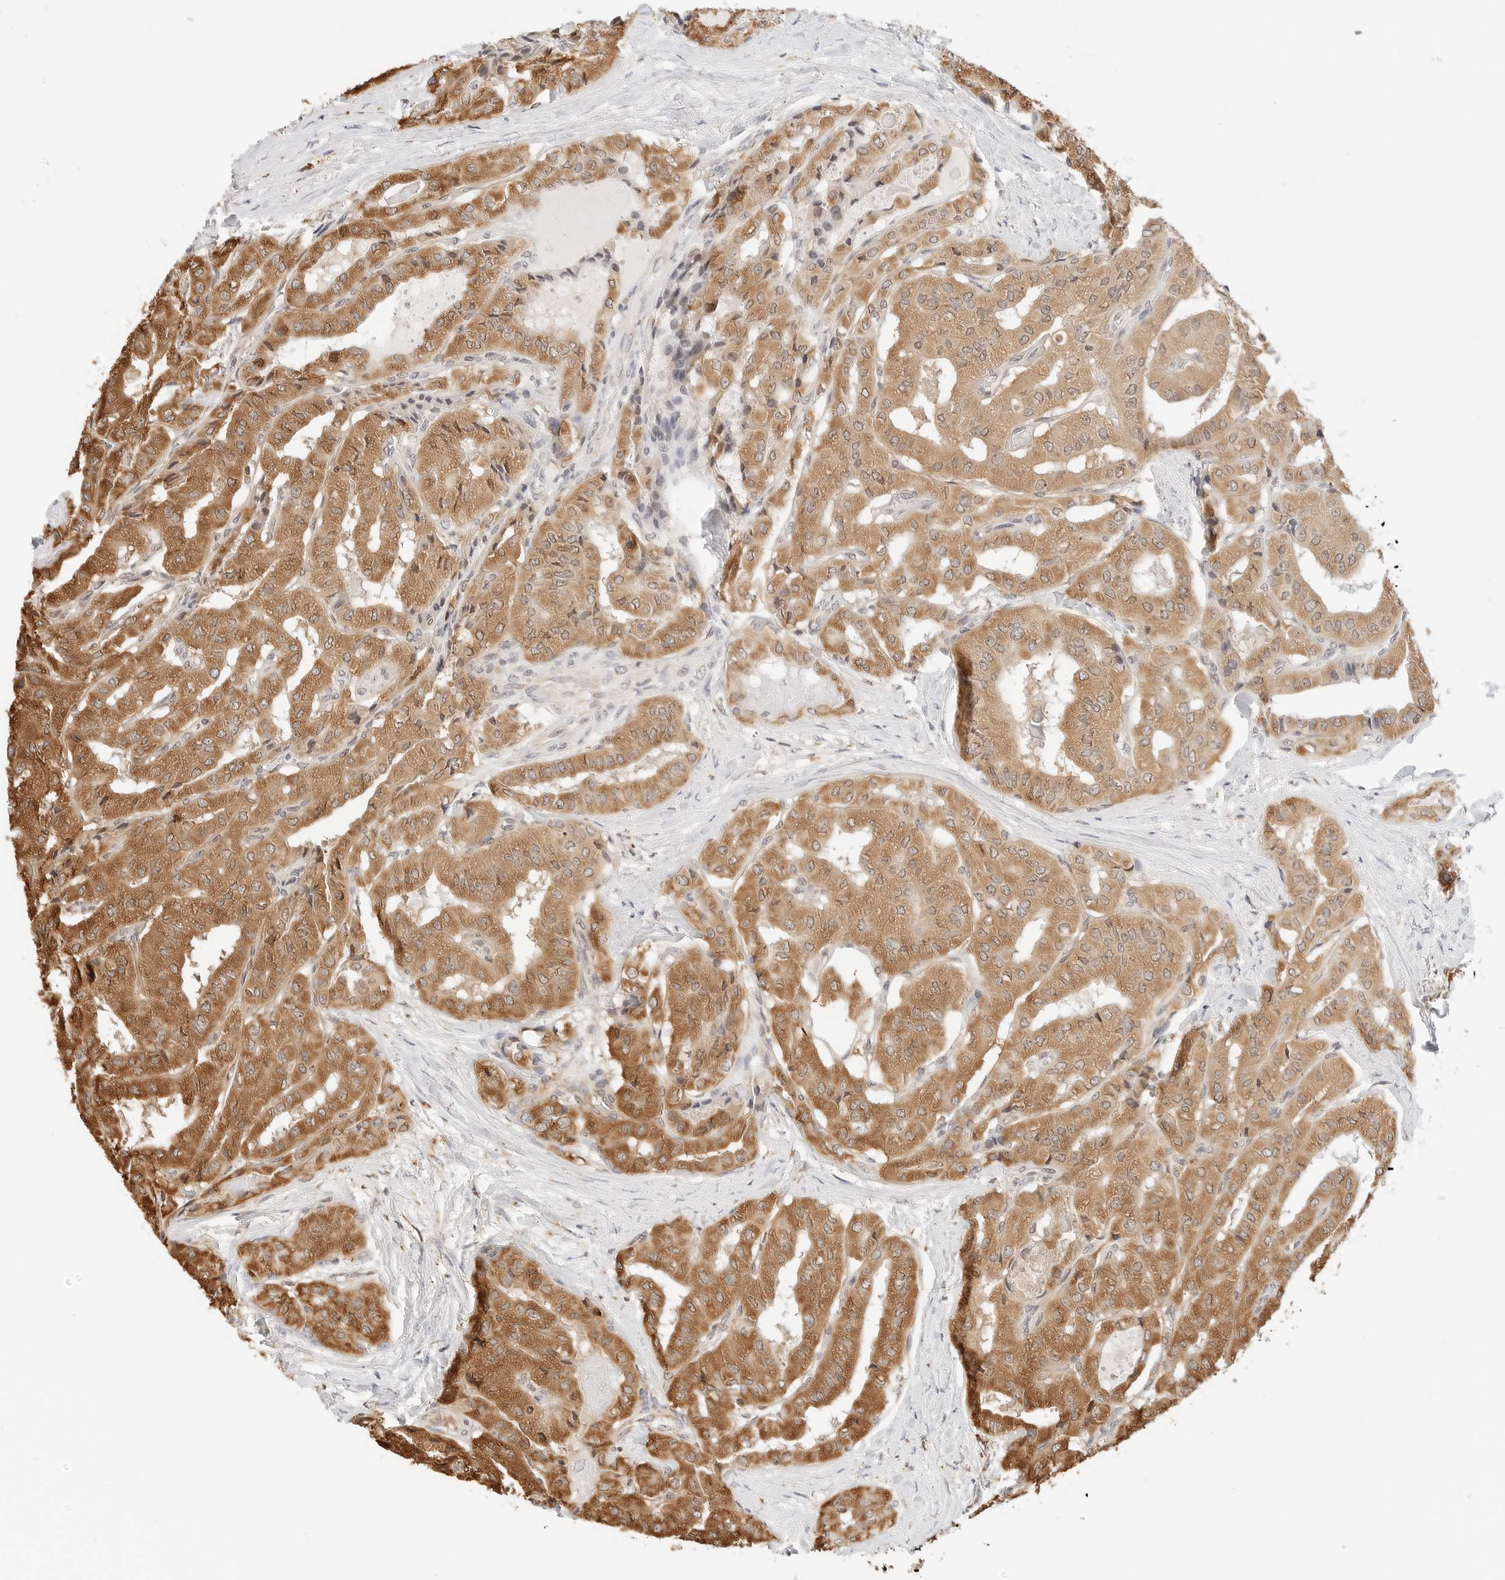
{"staining": {"intensity": "moderate", "quantity": ">75%", "location": "cytoplasmic/membranous"}, "tissue": "thyroid cancer", "cell_type": "Tumor cells", "image_type": "cancer", "snomed": [{"axis": "morphology", "description": "Papillary adenocarcinoma, NOS"}, {"axis": "topography", "description": "Thyroid gland"}], "caption": "Moderate cytoplasmic/membranous protein staining is identified in approximately >75% of tumor cells in thyroid cancer.", "gene": "ATL1", "patient": {"sex": "female", "age": 59}}